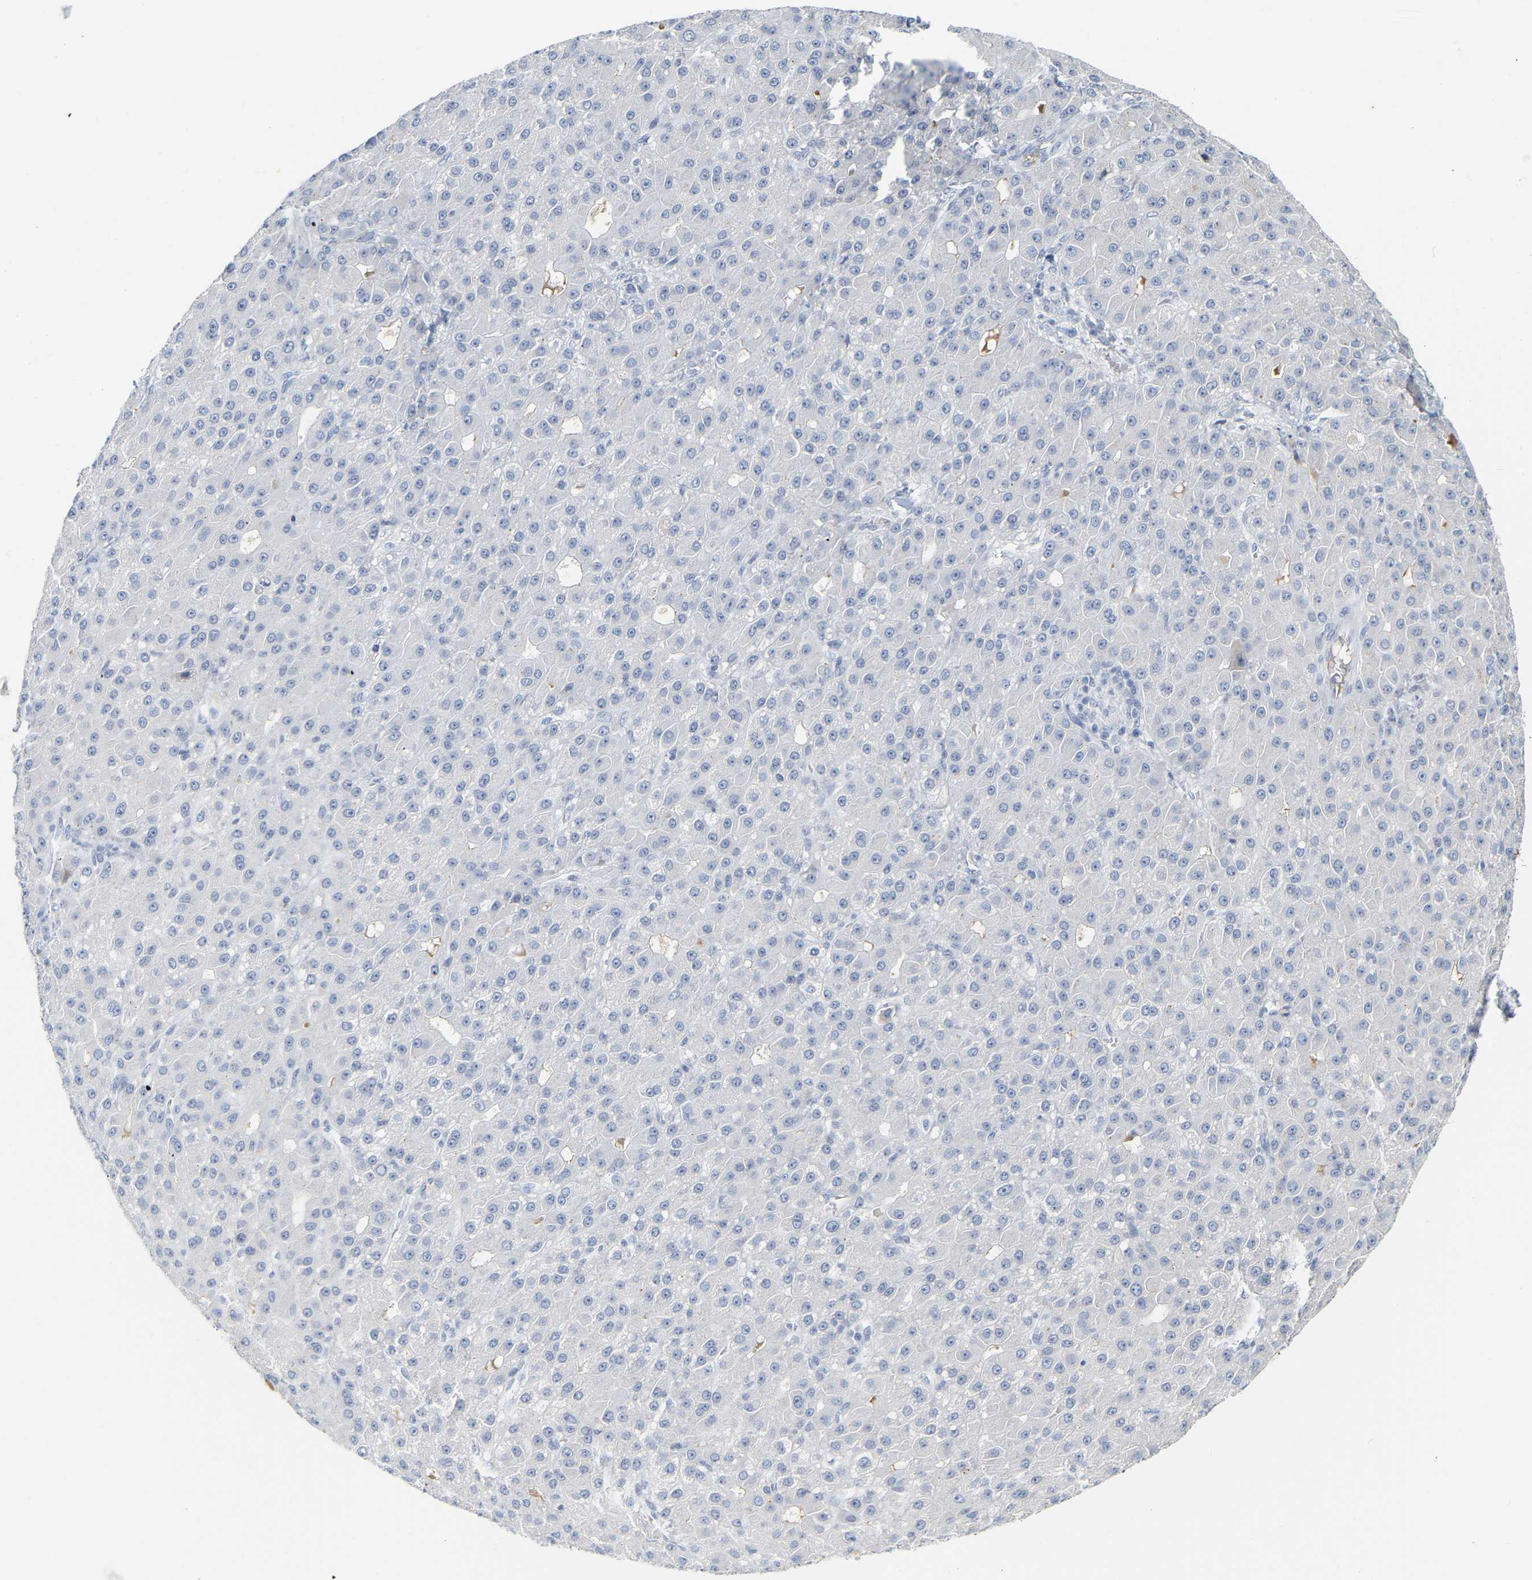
{"staining": {"intensity": "negative", "quantity": "none", "location": "none"}, "tissue": "liver cancer", "cell_type": "Tumor cells", "image_type": "cancer", "snomed": [{"axis": "morphology", "description": "Carcinoma, Hepatocellular, NOS"}, {"axis": "topography", "description": "Liver"}], "caption": "The micrograph shows no significant positivity in tumor cells of liver hepatocellular carcinoma.", "gene": "GNAS", "patient": {"sex": "male", "age": 67}}